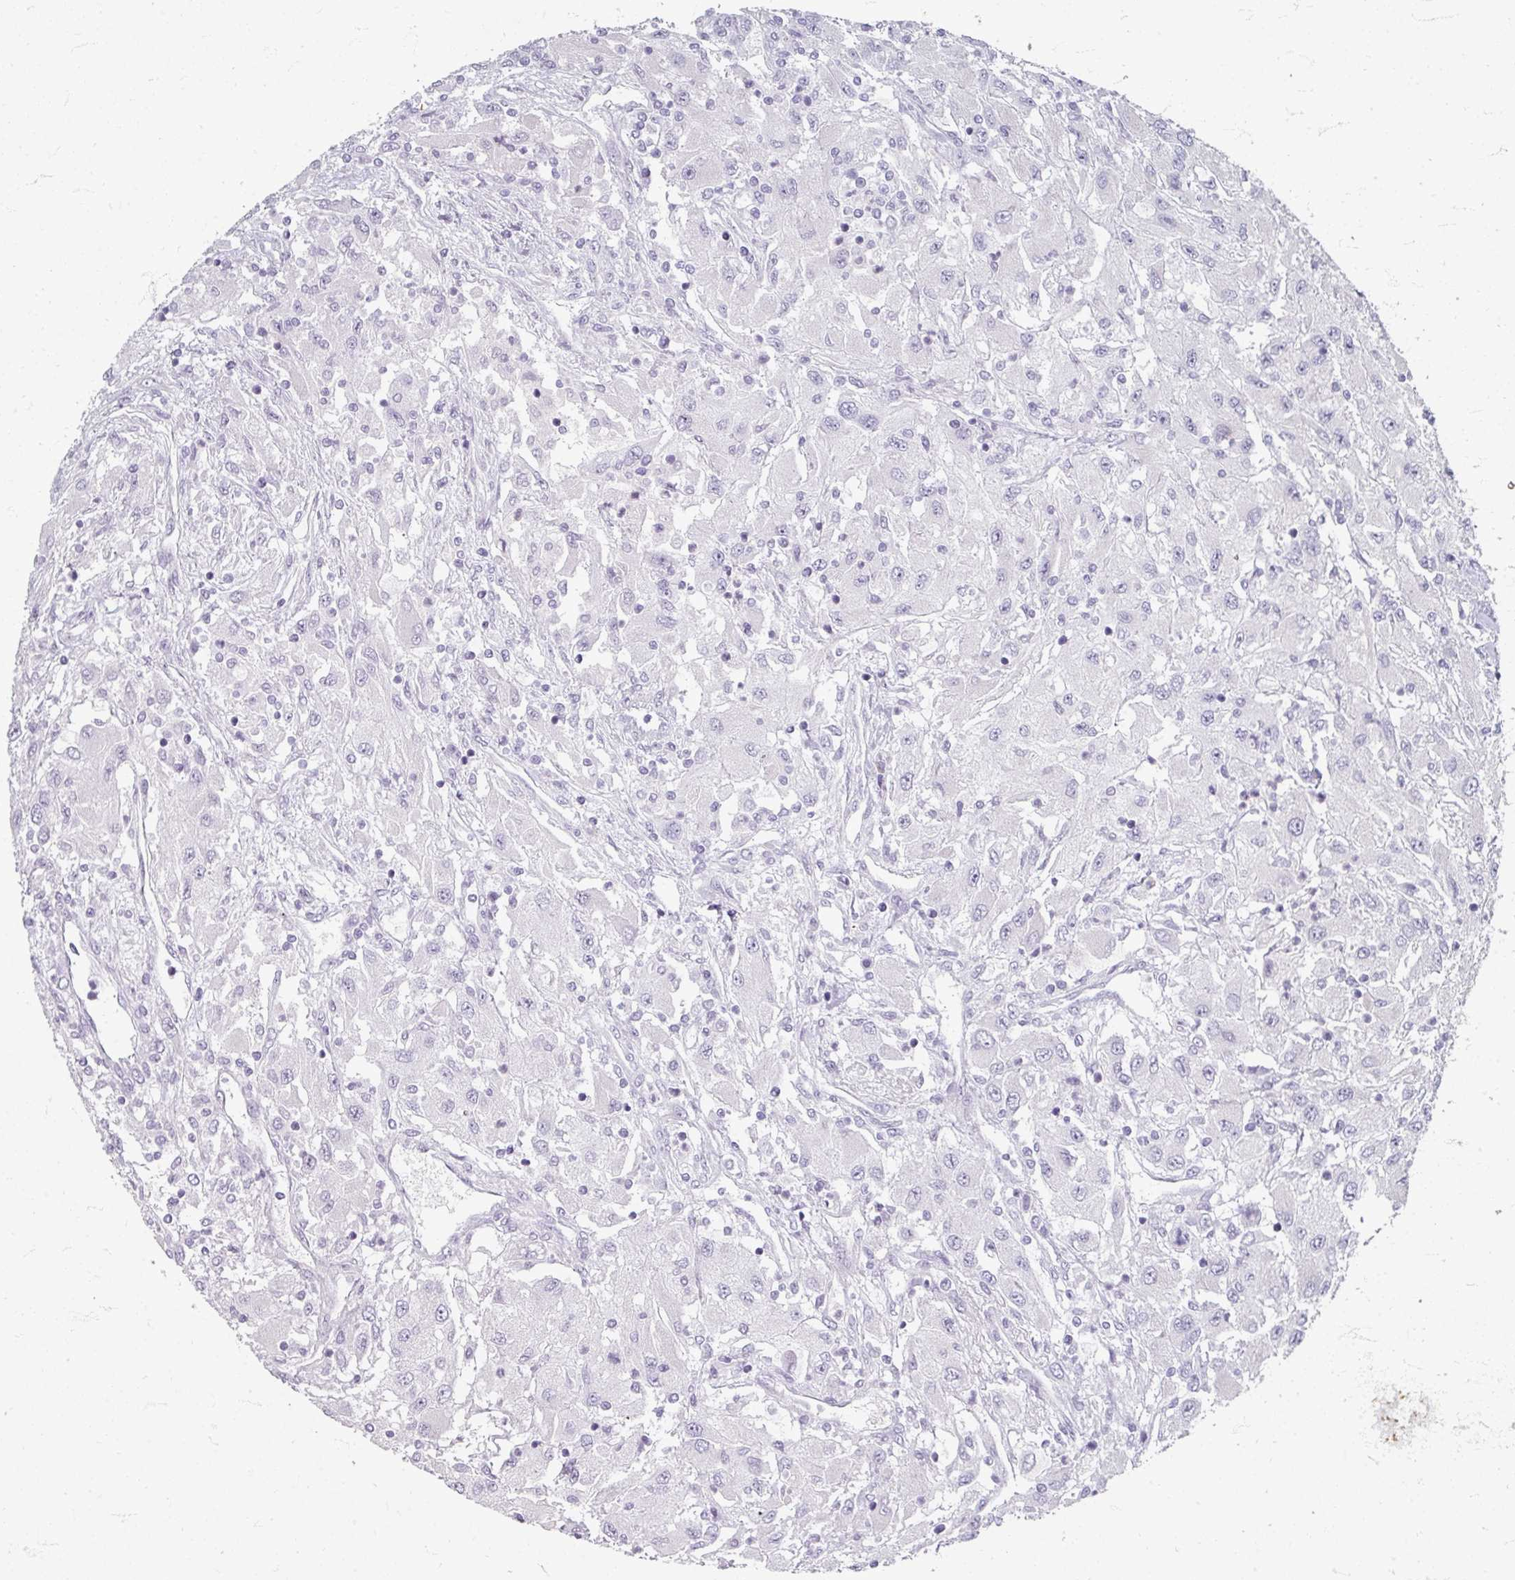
{"staining": {"intensity": "negative", "quantity": "none", "location": "none"}, "tissue": "renal cancer", "cell_type": "Tumor cells", "image_type": "cancer", "snomed": [{"axis": "morphology", "description": "Adenocarcinoma, NOS"}, {"axis": "topography", "description": "Kidney"}], "caption": "This micrograph is of adenocarcinoma (renal) stained with immunohistochemistry to label a protein in brown with the nuclei are counter-stained blue. There is no positivity in tumor cells.", "gene": "ZNF878", "patient": {"sex": "female", "age": 67}}